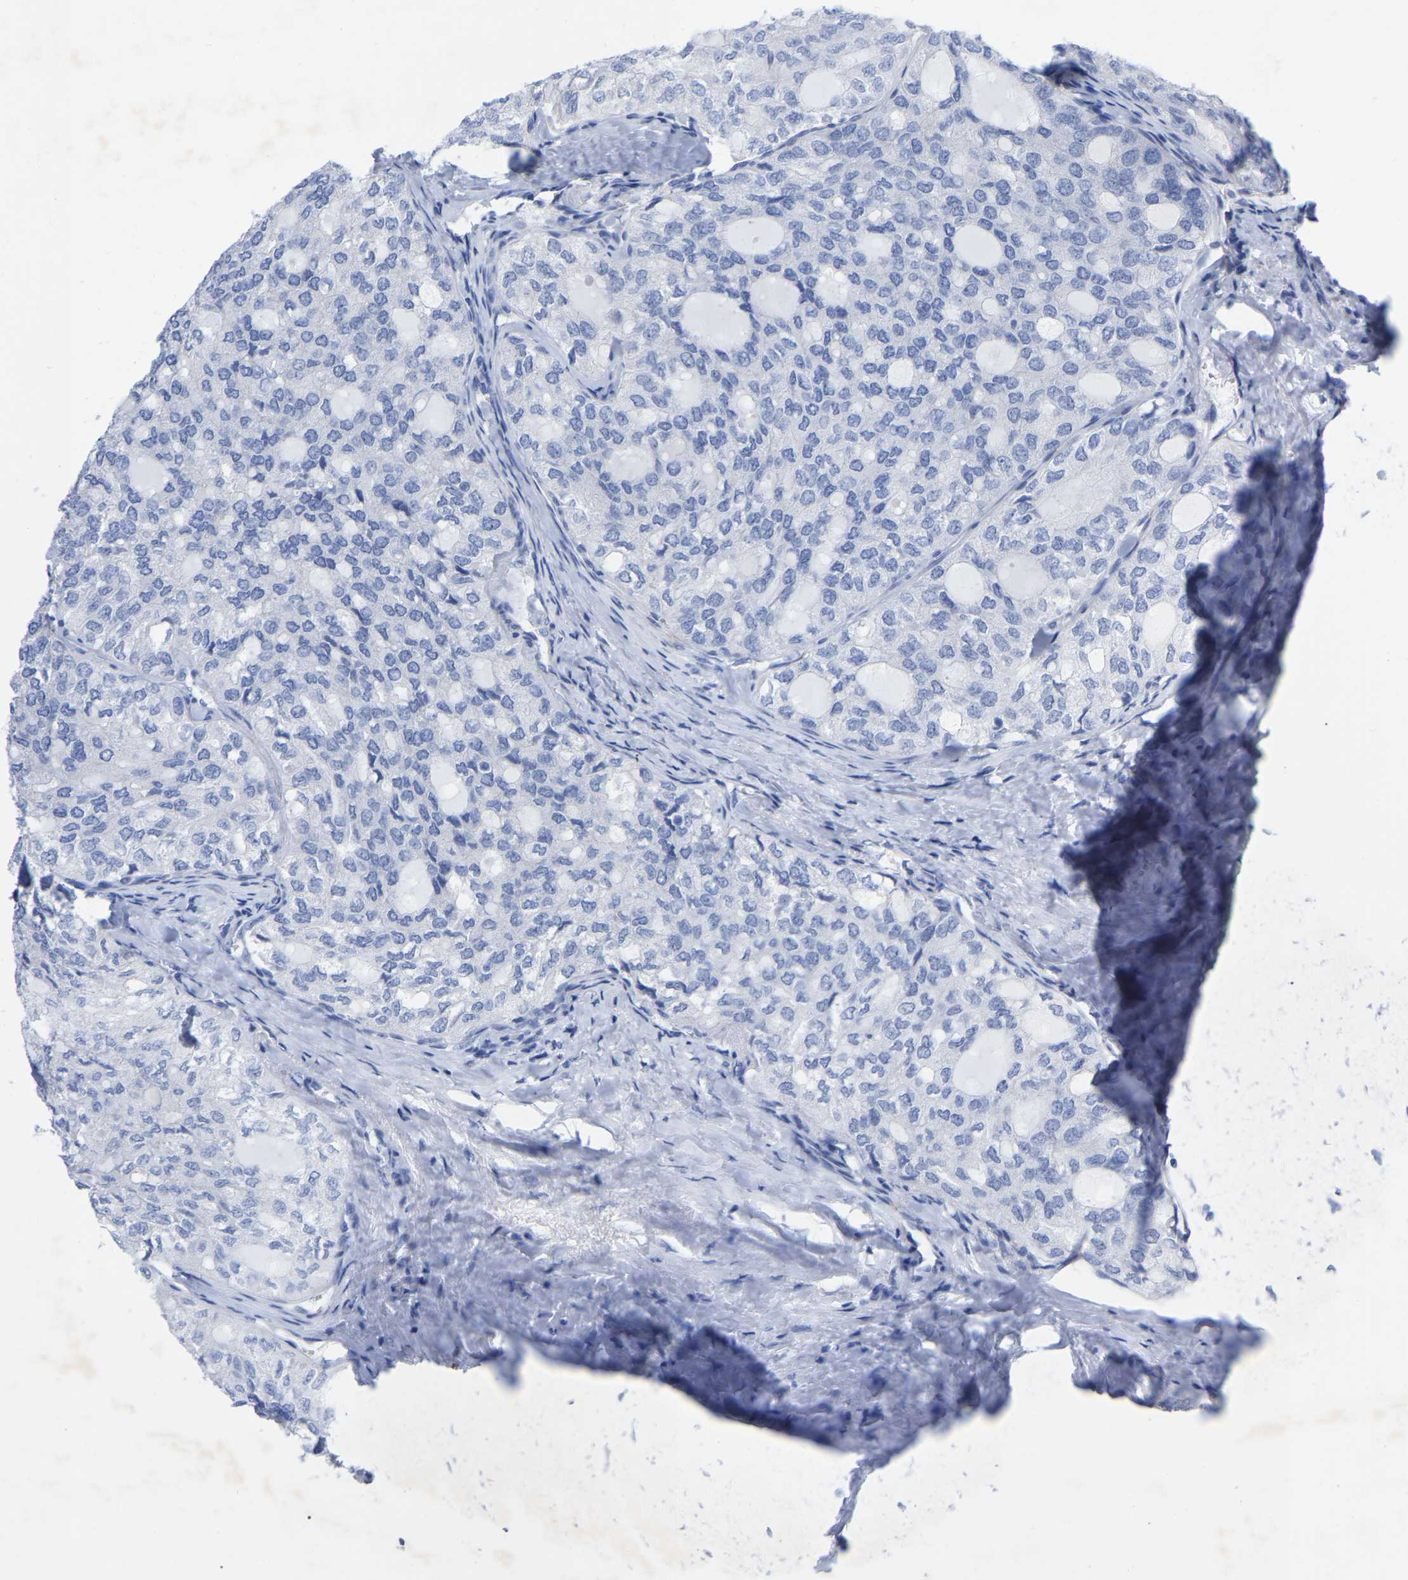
{"staining": {"intensity": "negative", "quantity": "none", "location": "none"}, "tissue": "thyroid cancer", "cell_type": "Tumor cells", "image_type": "cancer", "snomed": [{"axis": "morphology", "description": "Follicular adenoma carcinoma, NOS"}, {"axis": "topography", "description": "Thyroid gland"}], "caption": "A photomicrograph of human thyroid follicular adenoma carcinoma is negative for staining in tumor cells. The staining is performed using DAB (3,3'-diaminobenzidine) brown chromogen with nuclei counter-stained in using hematoxylin.", "gene": "HAPLN1", "patient": {"sex": "male", "age": 75}}